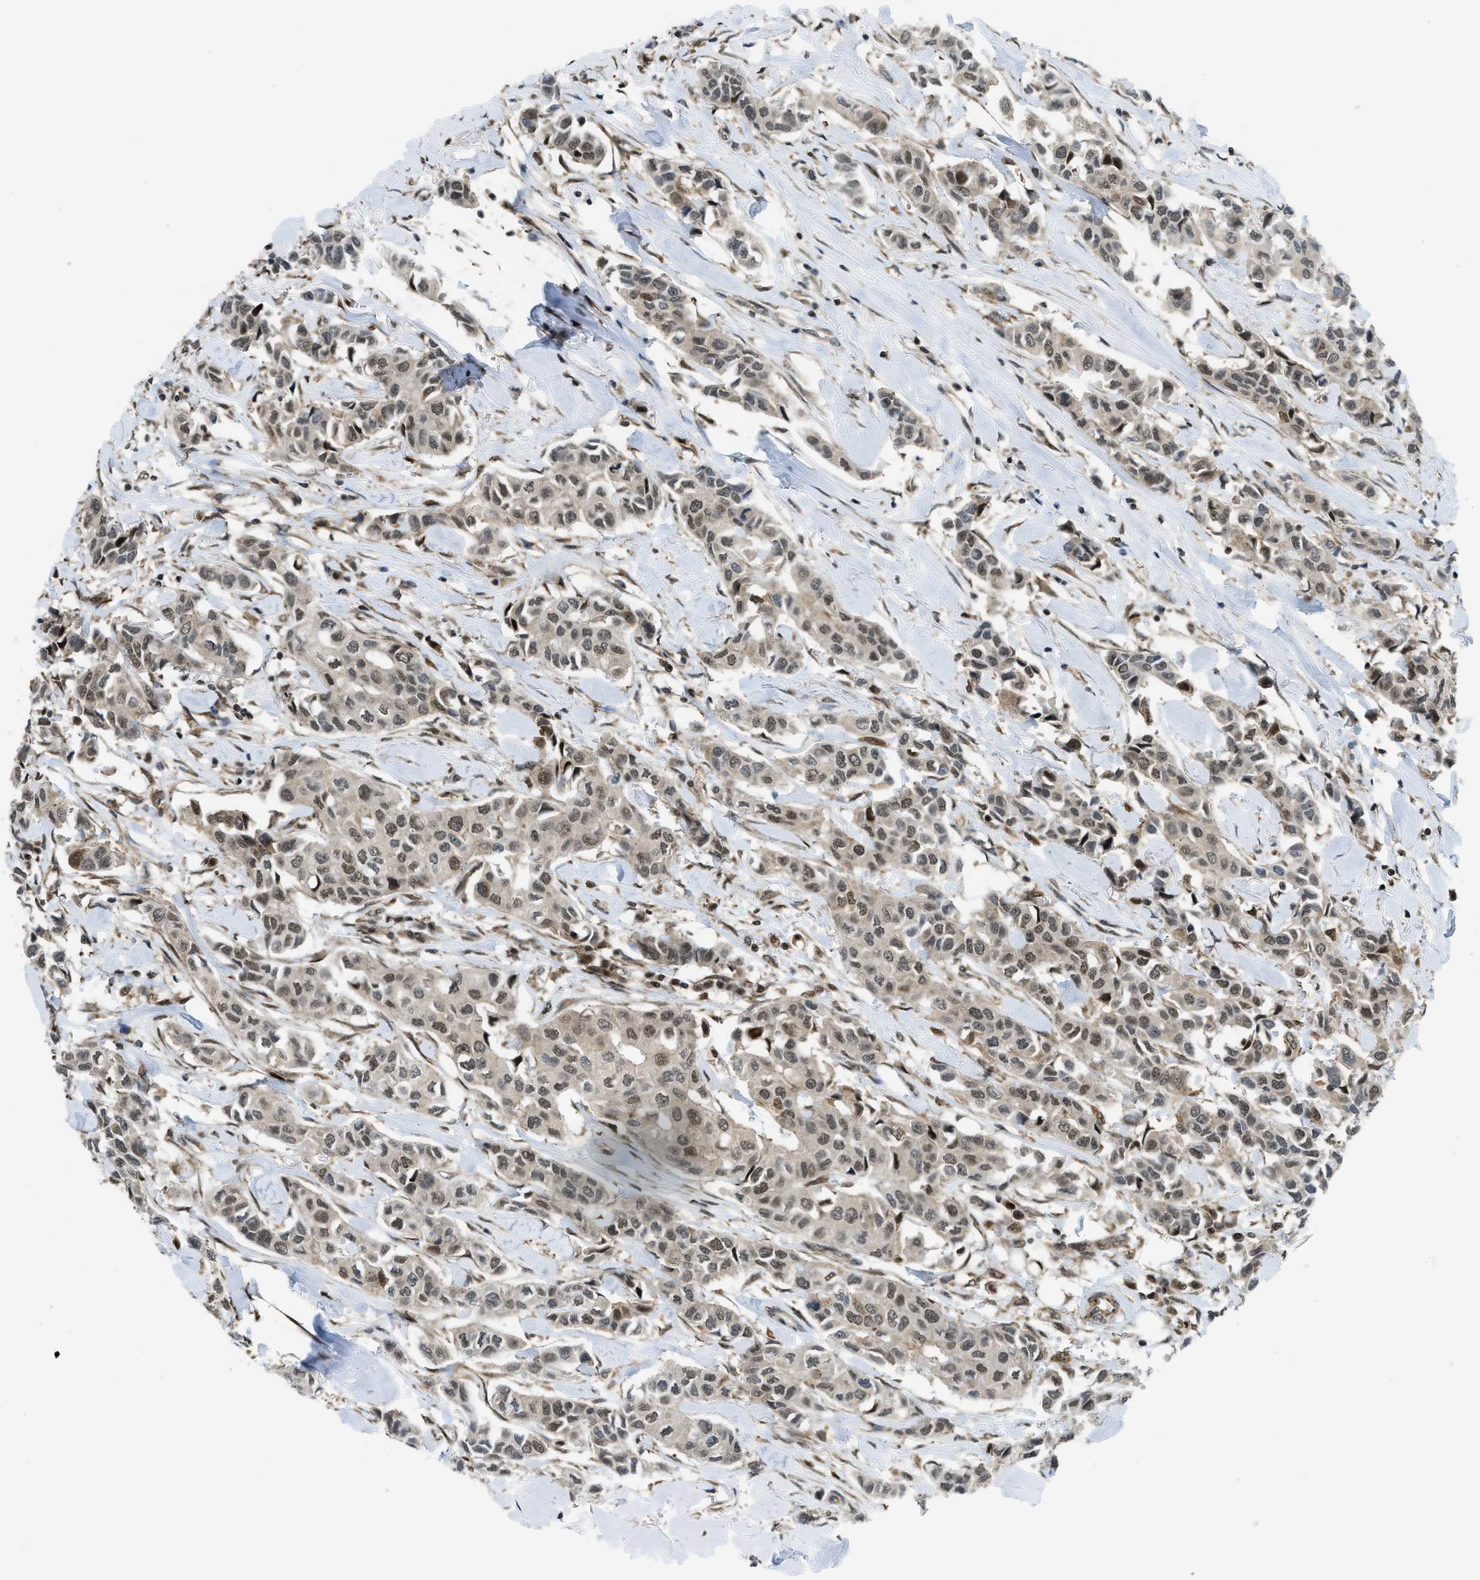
{"staining": {"intensity": "moderate", "quantity": "25%-75%", "location": "nuclear"}, "tissue": "breast cancer", "cell_type": "Tumor cells", "image_type": "cancer", "snomed": [{"axis": "morphology", "description": "Duct carcinoma"}, {"axis": "topography", "description": "Breast"}], "caption": "High-magnification brightfield microscopy of intraductal carcinoma (breast) stained with DAB (brown) and counterstained with hematoxylin (blue). tumor cells exhibit moderate nuclear expression is seen in about25%-75% of cells.", "gene": "TNPO1", "patient": {"sex": "female", "age": 93}}